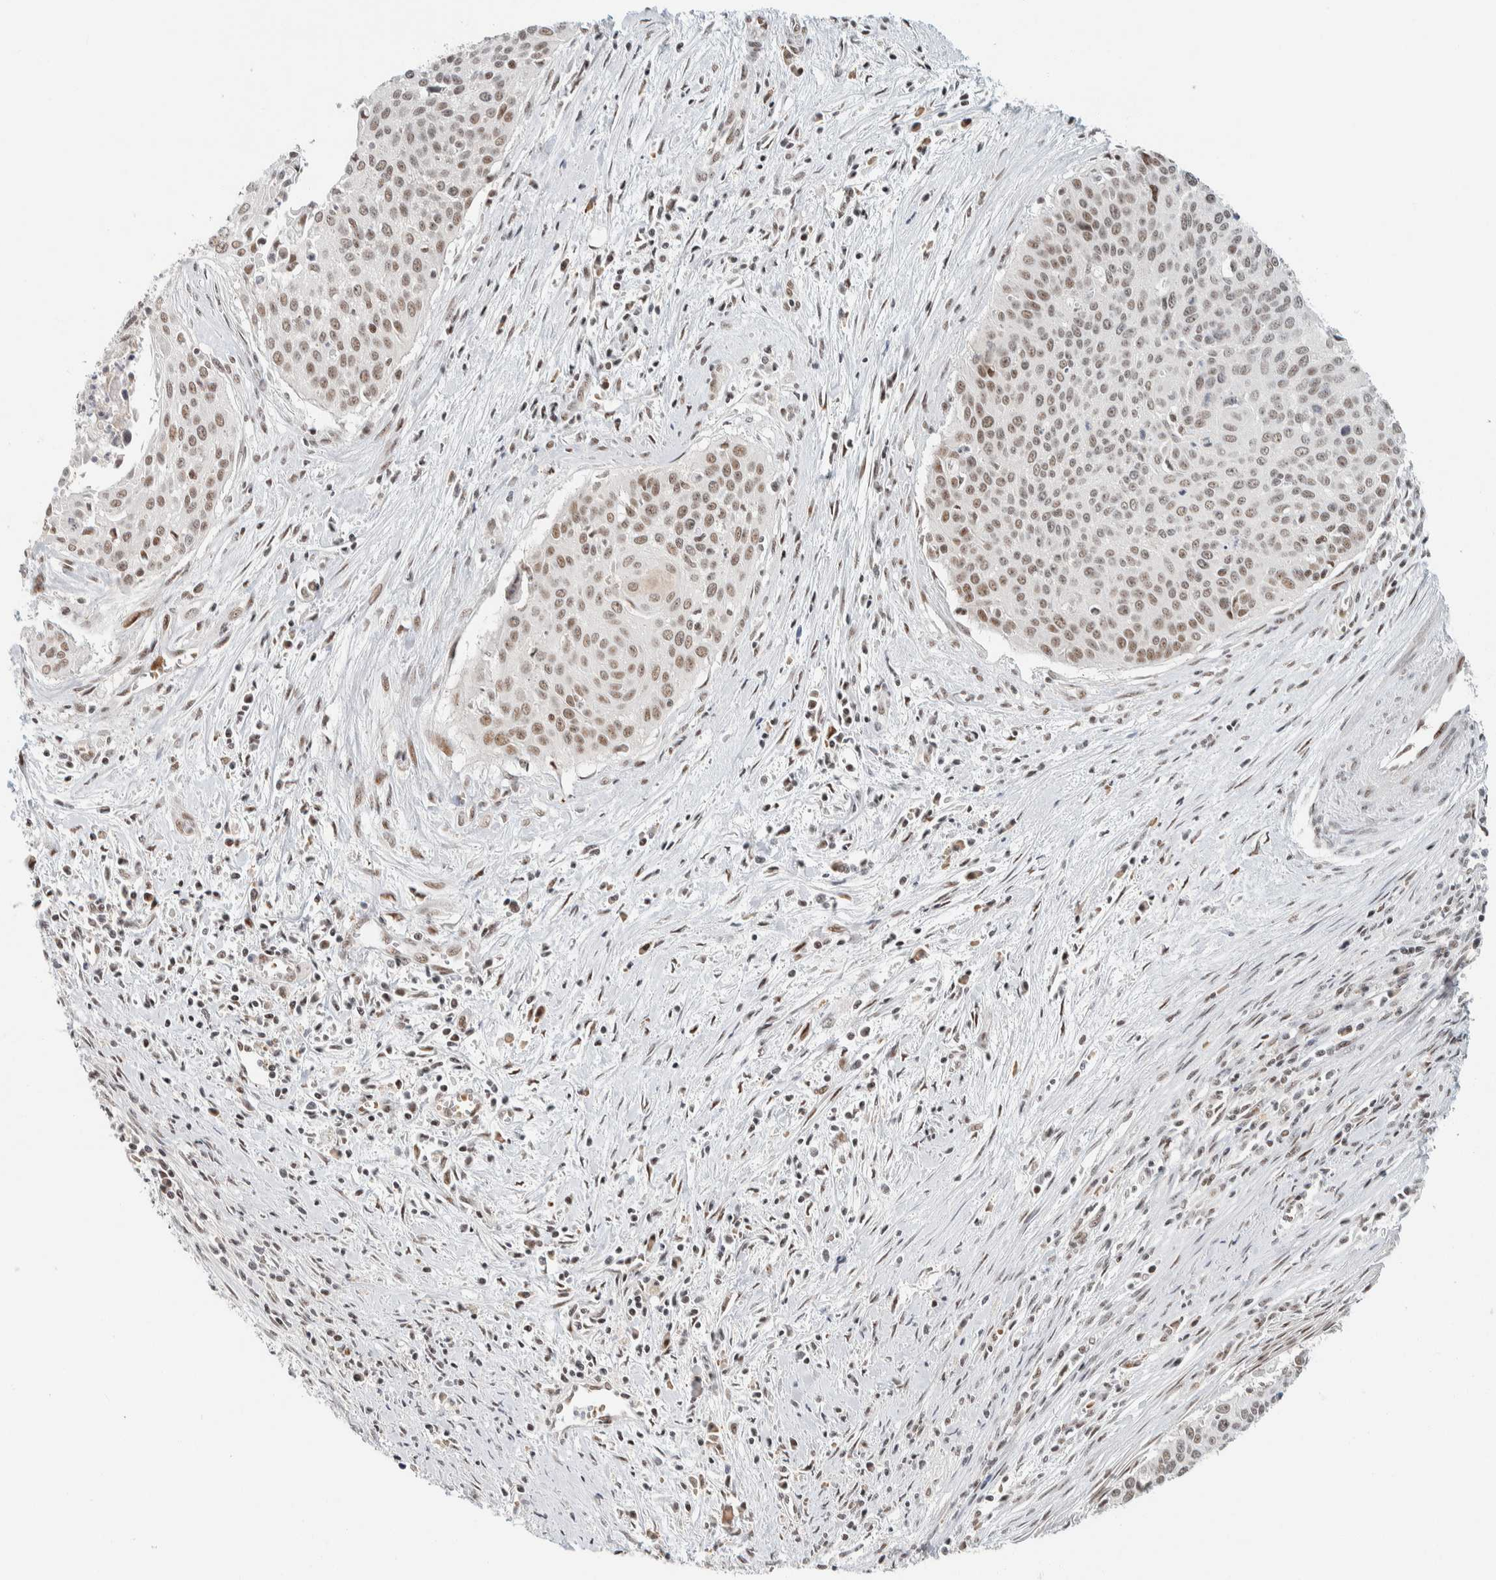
{"staining": {"intensity": "moderate", "quantity": ">75%", "location": "nuclear"}, "tissue": "cervical cancer", "cell_type": "Tumor cells", "image_type": "cancer", "snomed": [{"axis": "morphology", "description": "Squamous cell carcinoma, NOS"}, {"axis": "topography", "description": "Cervix"}], "caption": "Squamous cell carcinoma (cervical) stained with a protein marker exhibits moderate staining in tumor cells.", "gene": "ZBTB2", "patient": {"sex": "female", "age": 55}}